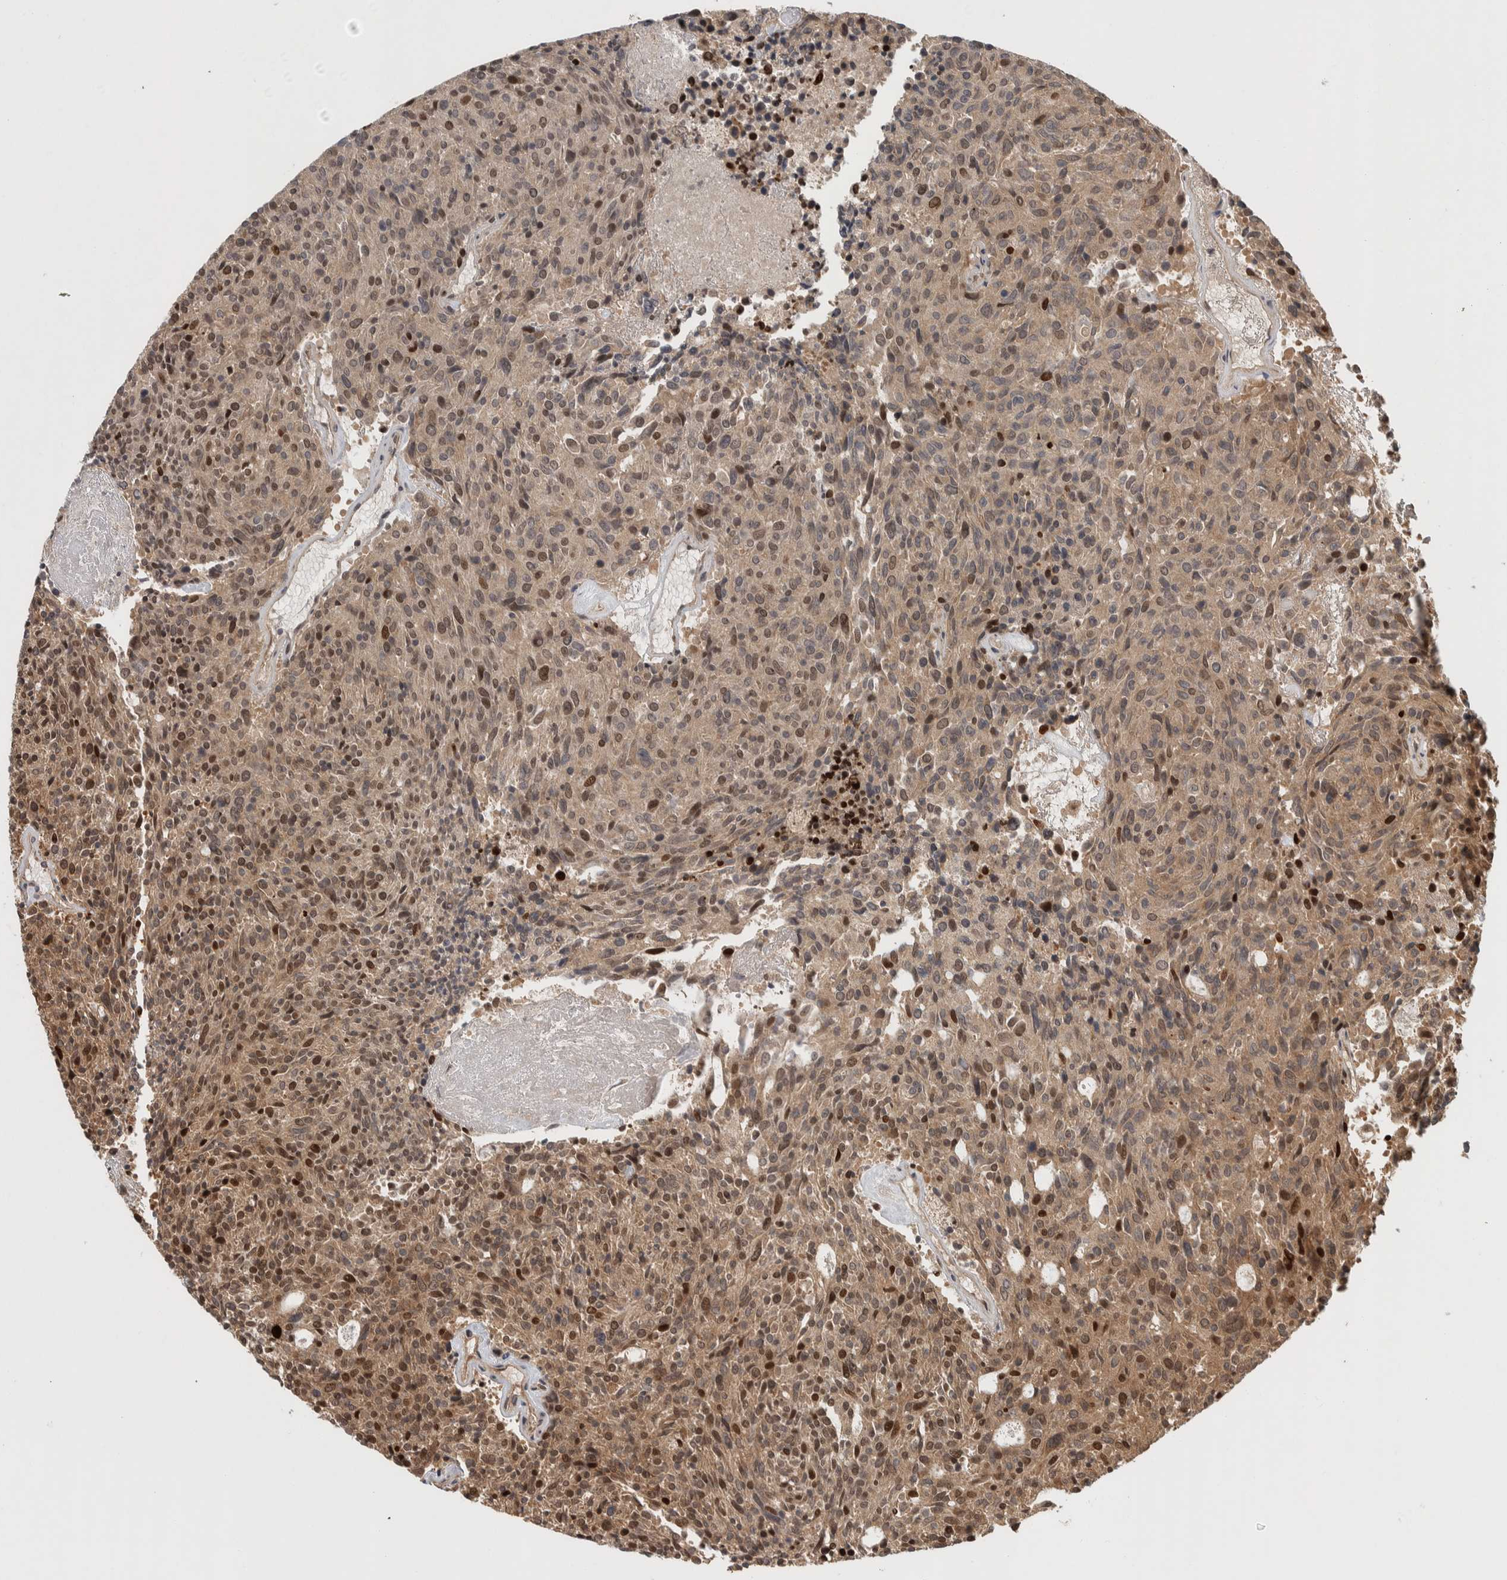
{"staining": {"intensity": "moderate", "quantity": ">75%", "location": "nuclear"}, "tissue": "carcinoid", "cell_type": "Tumor cells", "image_type": "cancer", "snomed": [{"axis": "morphology", "description": "Carcinoid, malignant, NOS"}, {"axis": "topography", "description": "Pancreas"}], "caption": "This is a micrograph of immunohistochemistry (IHC) staining of malignant carcinoid, which shows moderate expression in the nuclear of tumor cells.", "gene": "RPS6KA4", "patient": {"sex": "female", "age": 54}}